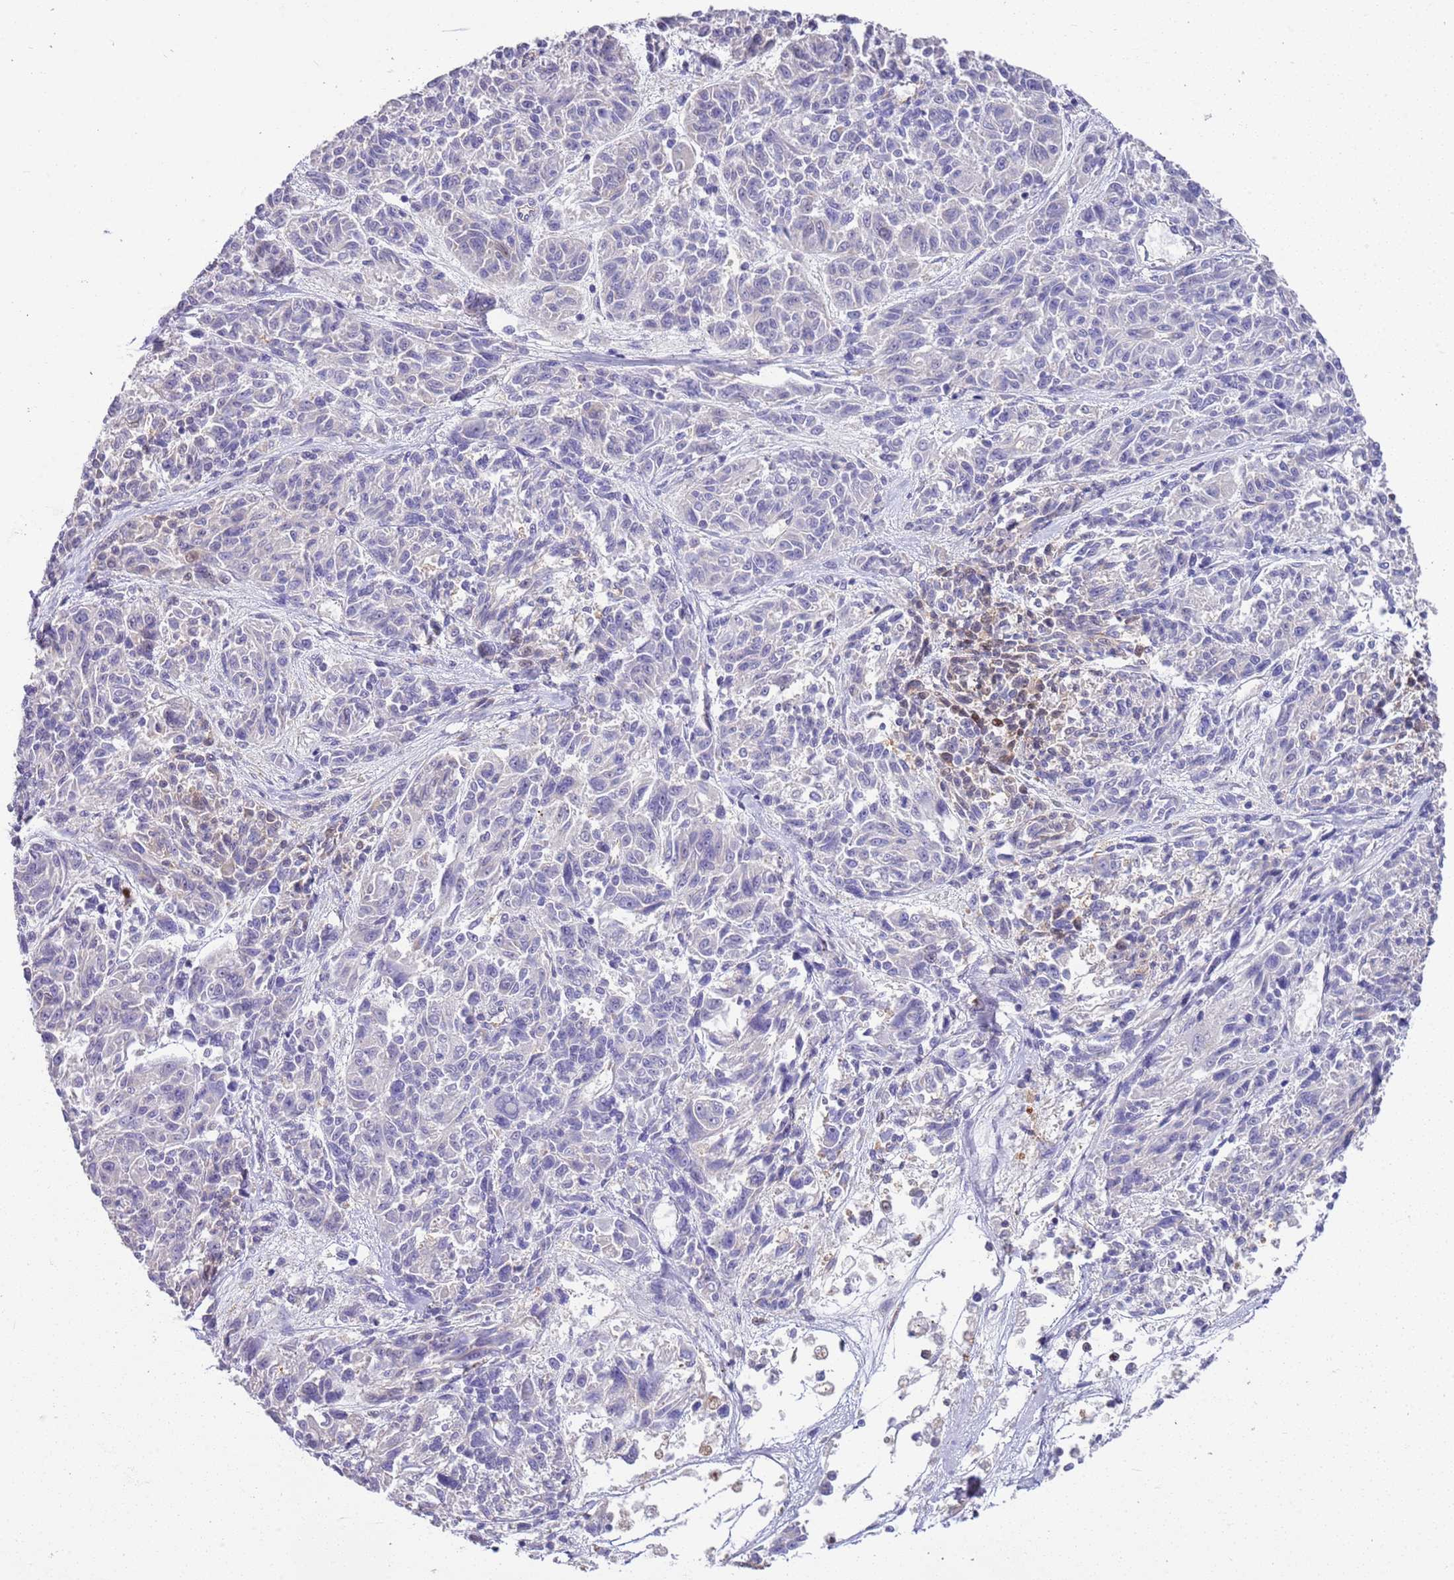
{"staining": {"intensity": "negative", "quantity": "none", "location": "none"}, "tissue": "melanoma", "cell_type": "Tumor cells", "image_type": "cancer", "snomed": [{"axis": "morphology", "description": "Malignant melanoma, NOS"}, {"axis": "topography", "description": "Skin"}], "caption": "High magnification brightfield microscopy of melanoma stained with DAB (3,3'-diaminobenzidine) (brown) and counterstained with hematoxylin (blue): tumor cells show no significant staining.", "gene": "BRMS1L", "patient": {"sex": "male", "age": 53}}